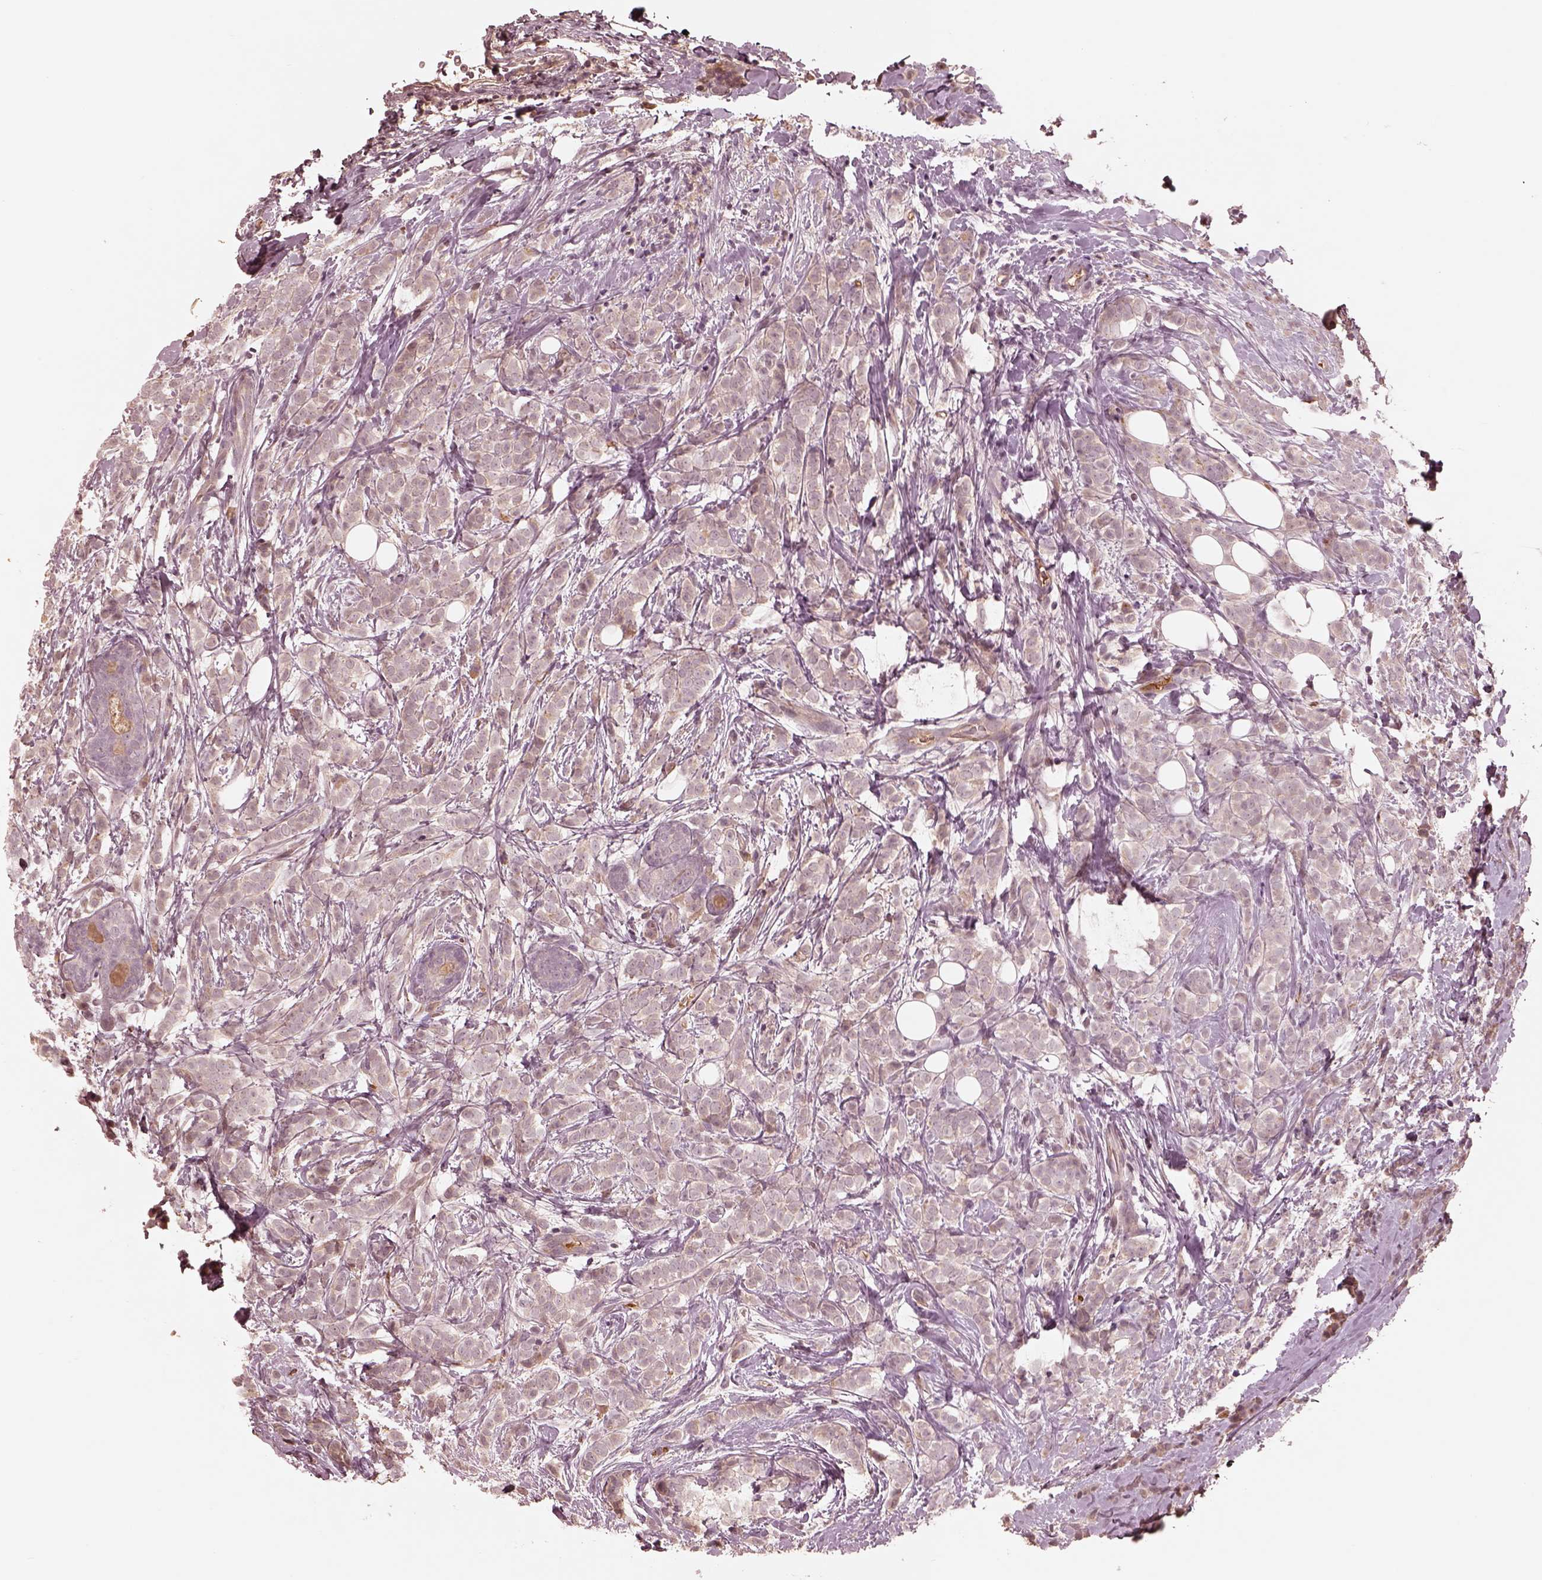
{"staining": {"intensity": "negative", "quantity": "none", "location": "none"}, "tissue": "breast cancer", "cell_type": "Tumor cells", "image_type": "cancer", "snomed": [{"axis": "morphology", "description": "Lobular carcinoma"}, {"axis": "topography", "description": "Breast"}], "caption": "DAB immunohistochemical staining of breast lobular carcinoma displays no significant expression in tumor cells. (DAB immunohistochemistry (IHC) with hematoxylin counter stain).", "gene": "TF", "patient": {"sex": "female", "age": 49}}